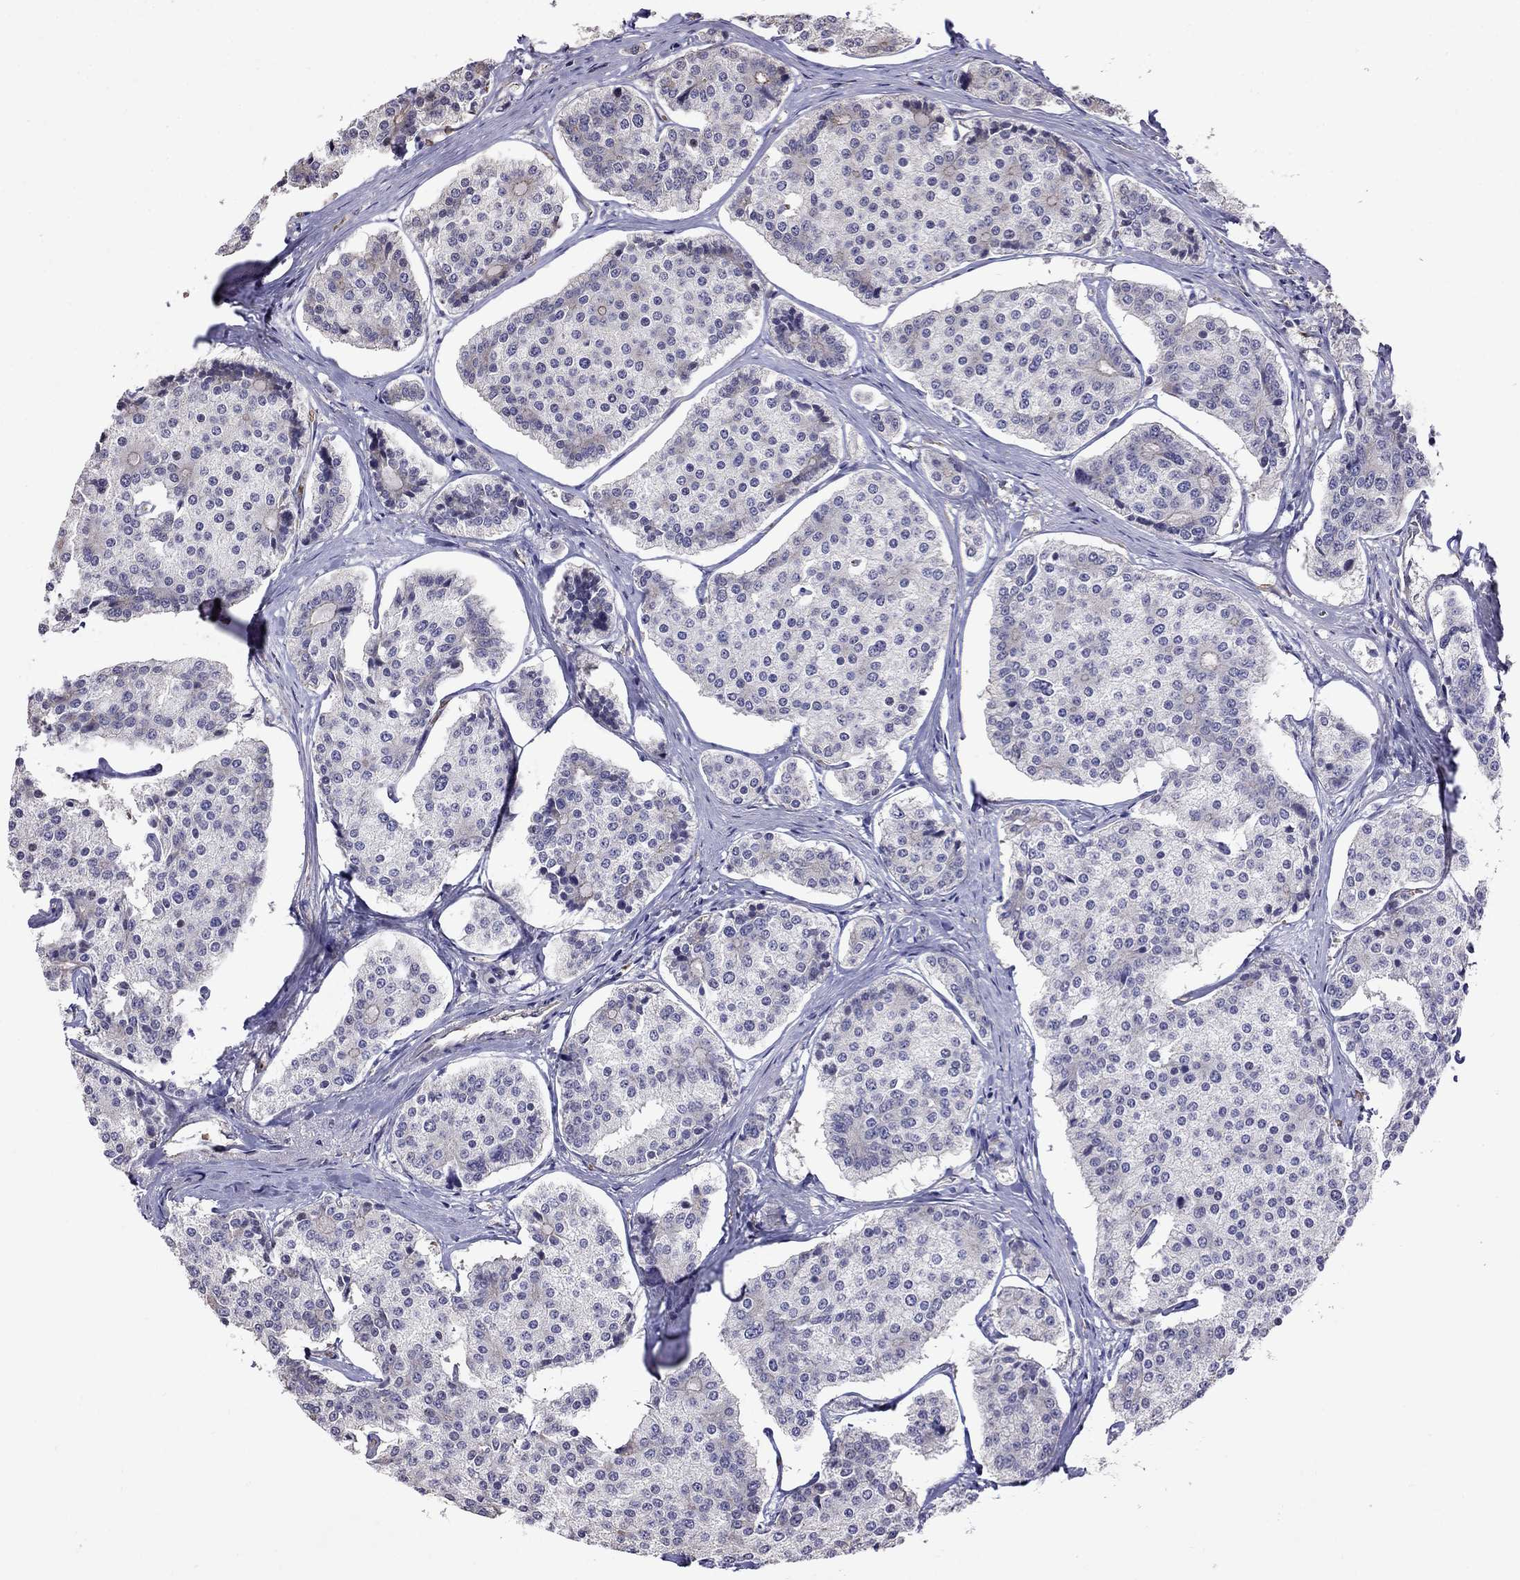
{"staining": {"intensity": "negative", "quantity": "none", "location": "none"}, "tissue": "carcinoid", "cell_type": "Tumor cells", "image_type": "cancer", "snomed": [{"axis": "morphology", "description": "Carcinoid, malignant, NOS"}, {"axis": "topography", "description": "Small intestine"}], "caption": "Histopathology image shows no significant protein positivity in tumor cells of carcinoid. Nuclei are stained in blue.", "gene": "ADAM28", "patient": {"sex": "female", "age": 65}}